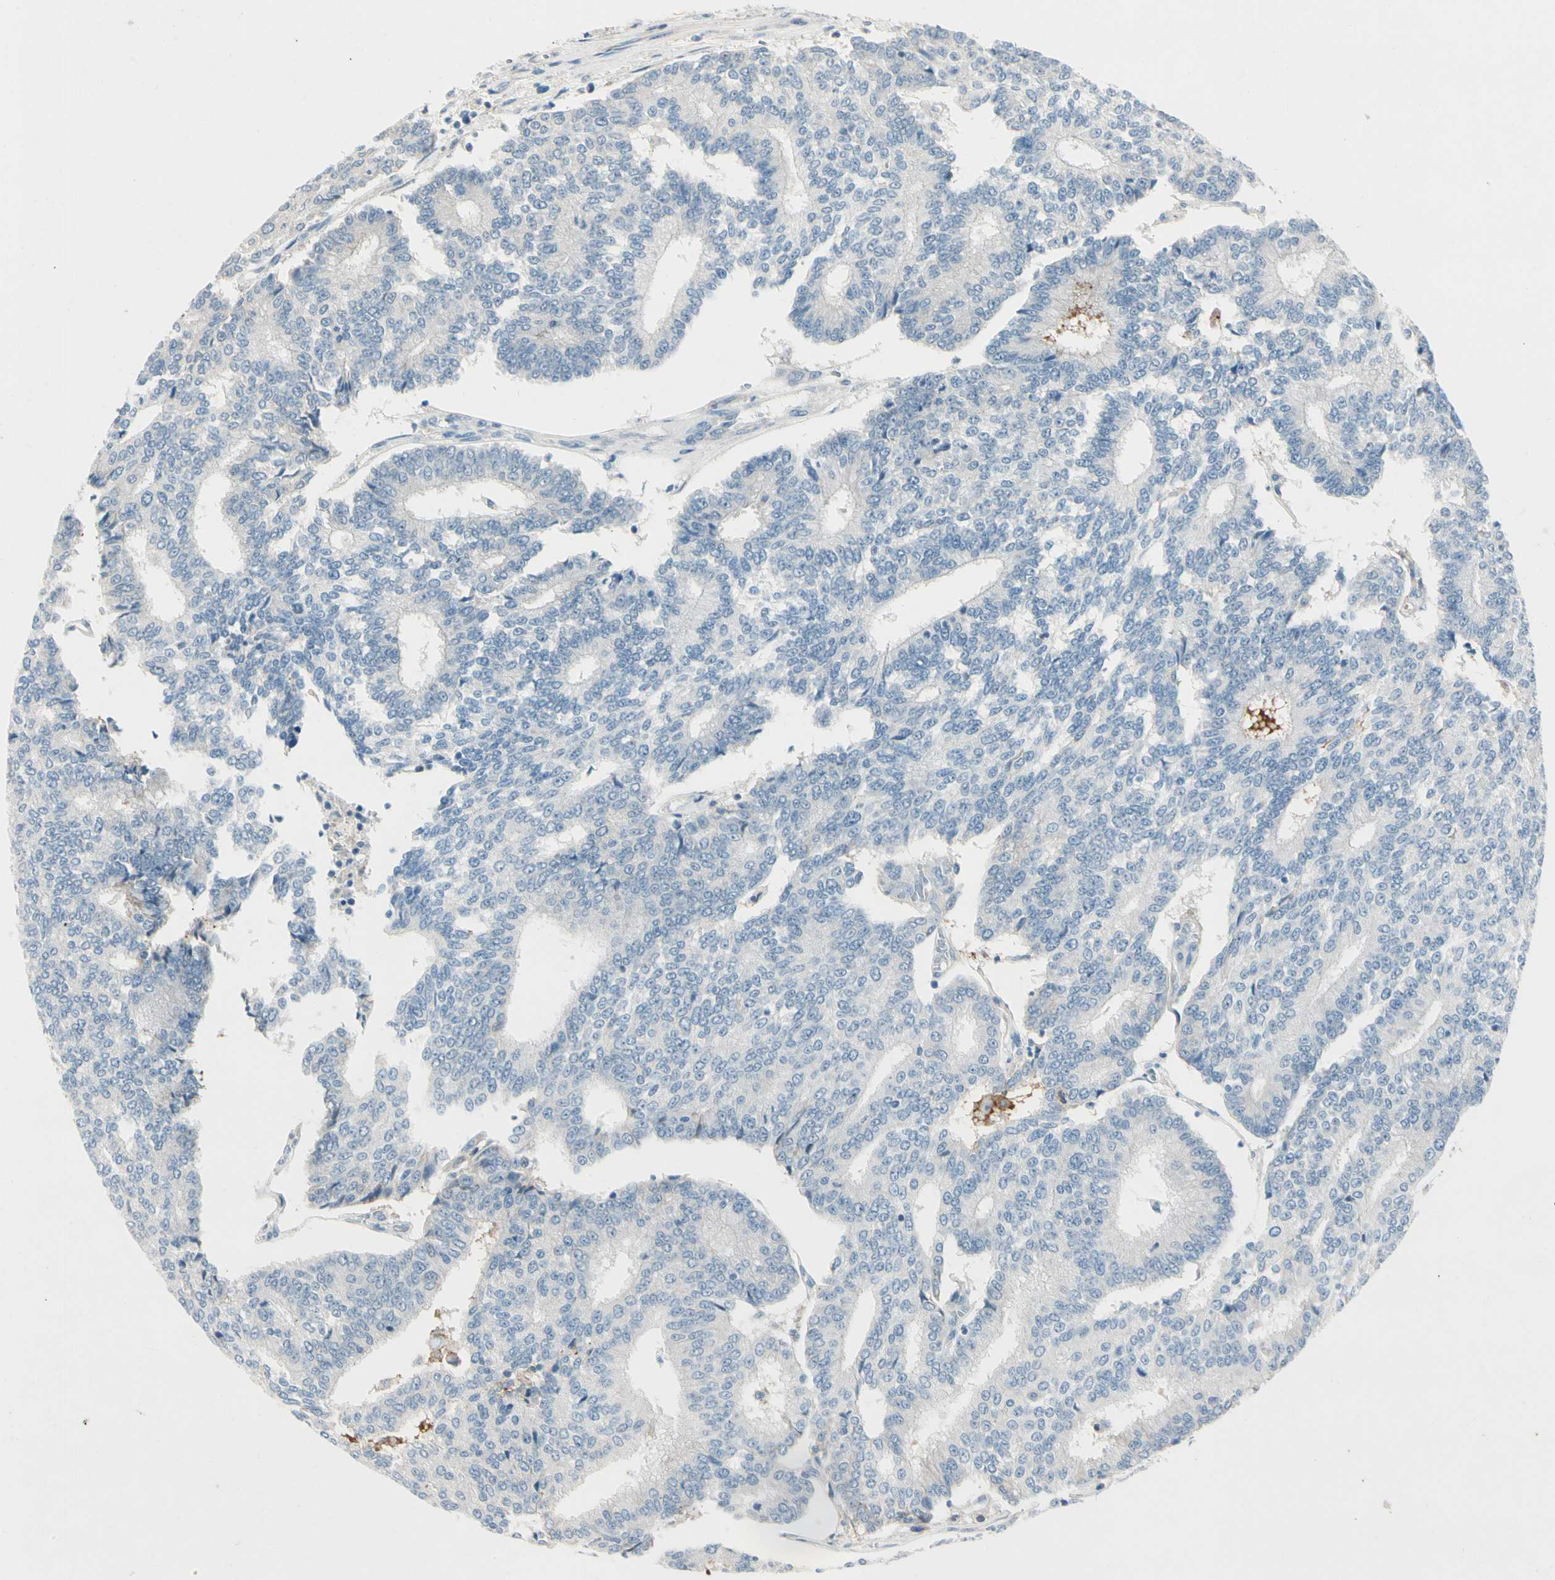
{"staining": {"intensity": "negative", "quantity": "none", "location": "none"}, "tissue": "prostate cancer", "cell_type": "Tumor cells", "image_type": "cancer", "snomed": [{"axis": "morphology", "description": "Adenocarcinoma, High grade"}, {"axis": "topography", "description": "Prostate"}], "caption": "Image shows no protein expression in tumor cells of adenocarcinoma (high-grade) (prostate) tissue.", "gene": "SERPIND1", "patient": {"sex": "male", "age": 55}}